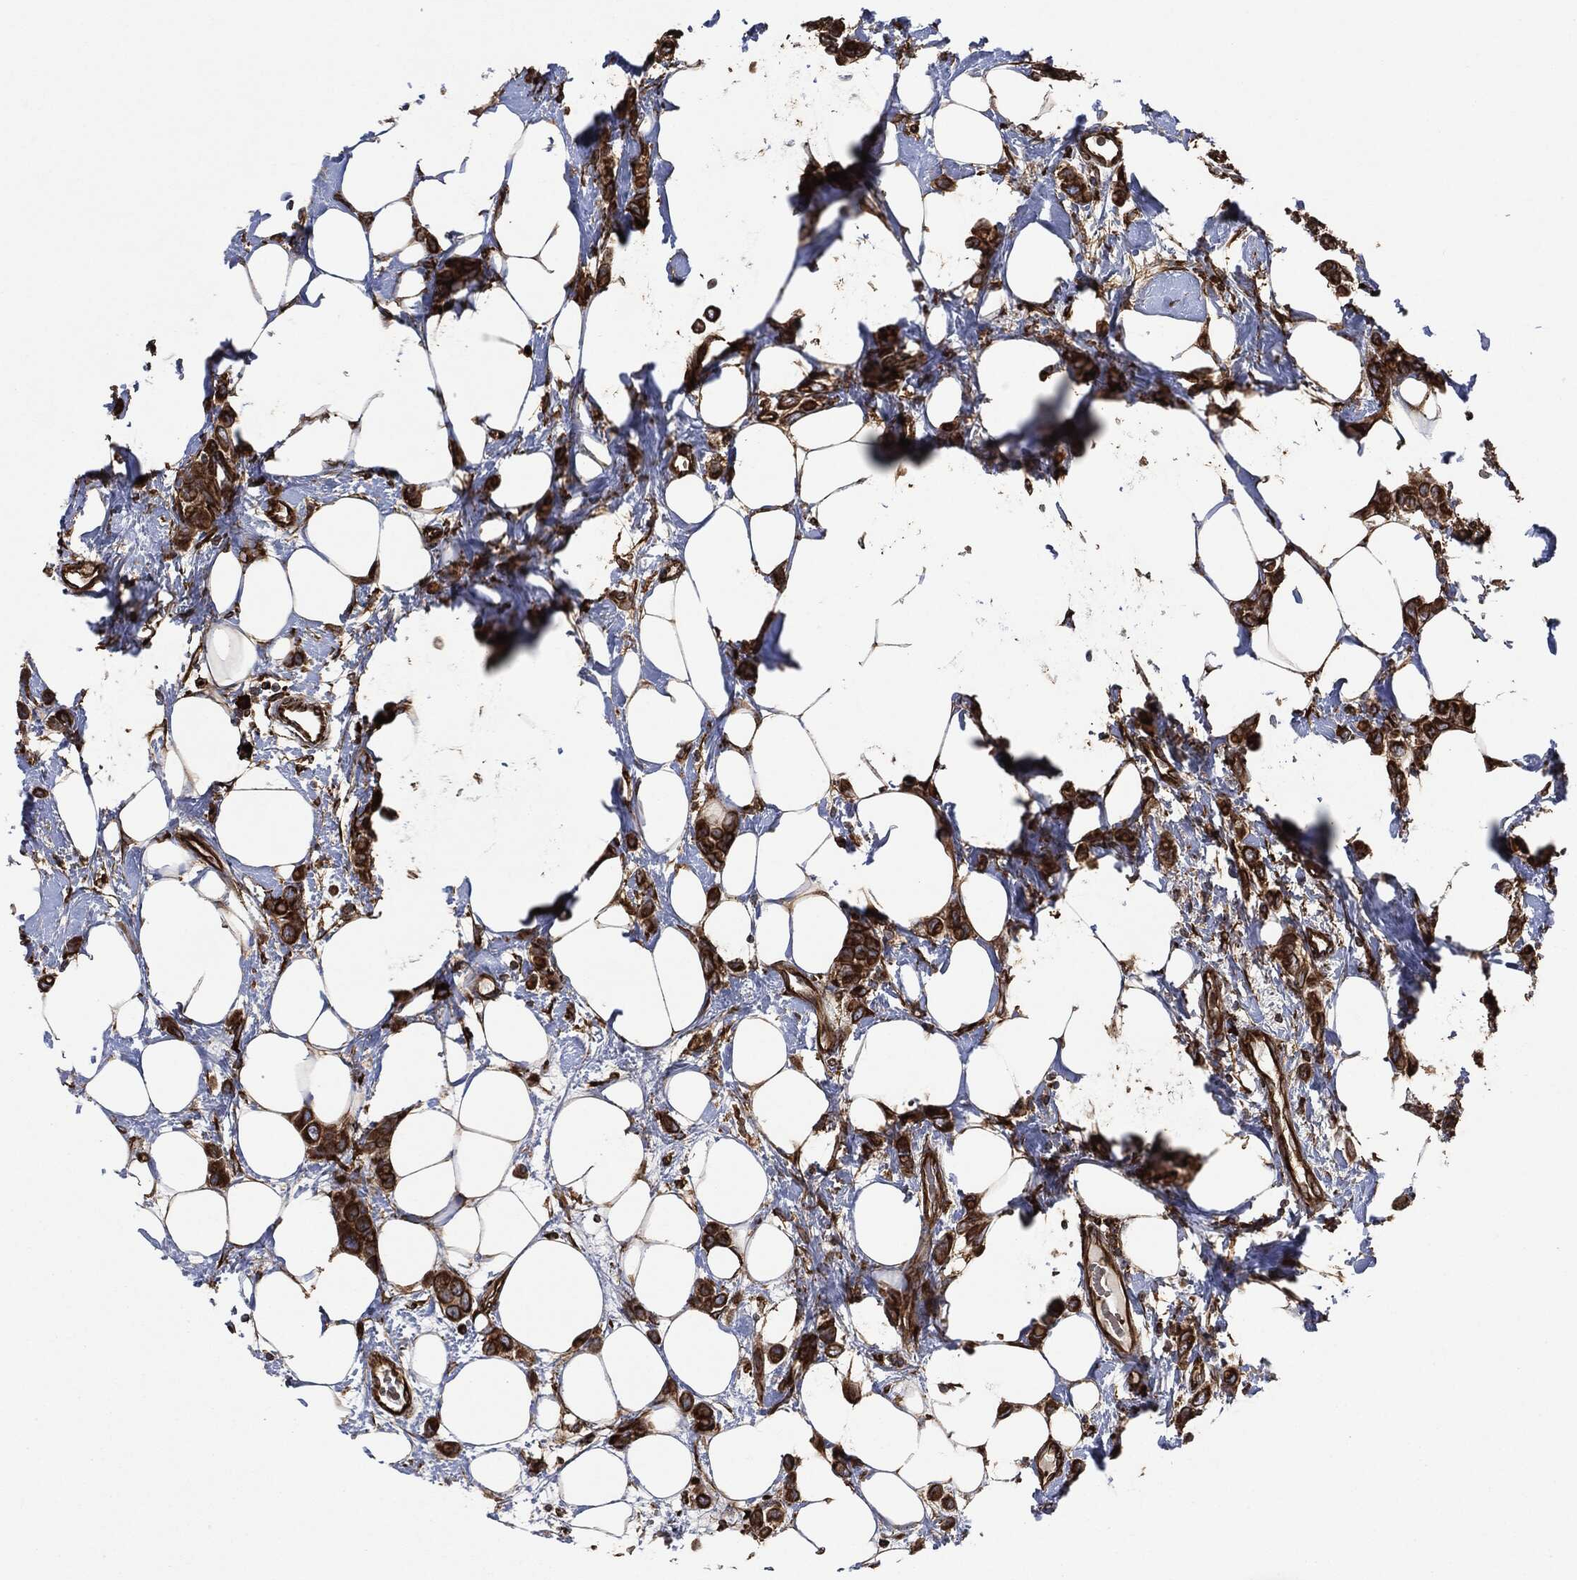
{"staining": {"intensity": "strong", "quantity": ">75%", "location": "cytoplasmic/membranous"}, "tissue": "breast cancer", "cell_type": "Tumor cells", "image_type": "cancer", "snomed": [{"axis": "morphology", "description": "Lobular carcinoma"}, {"axis": "topography", "description": "Breast"}], "caption": "Breast cancer (lobular carcinoma) stained with a brown dye reveals strong cytoplasmic/membranous positive staining in about >75% of tumor cells.", "gene": "AMFR", "patient": {"sex": "female", "age": 66}}